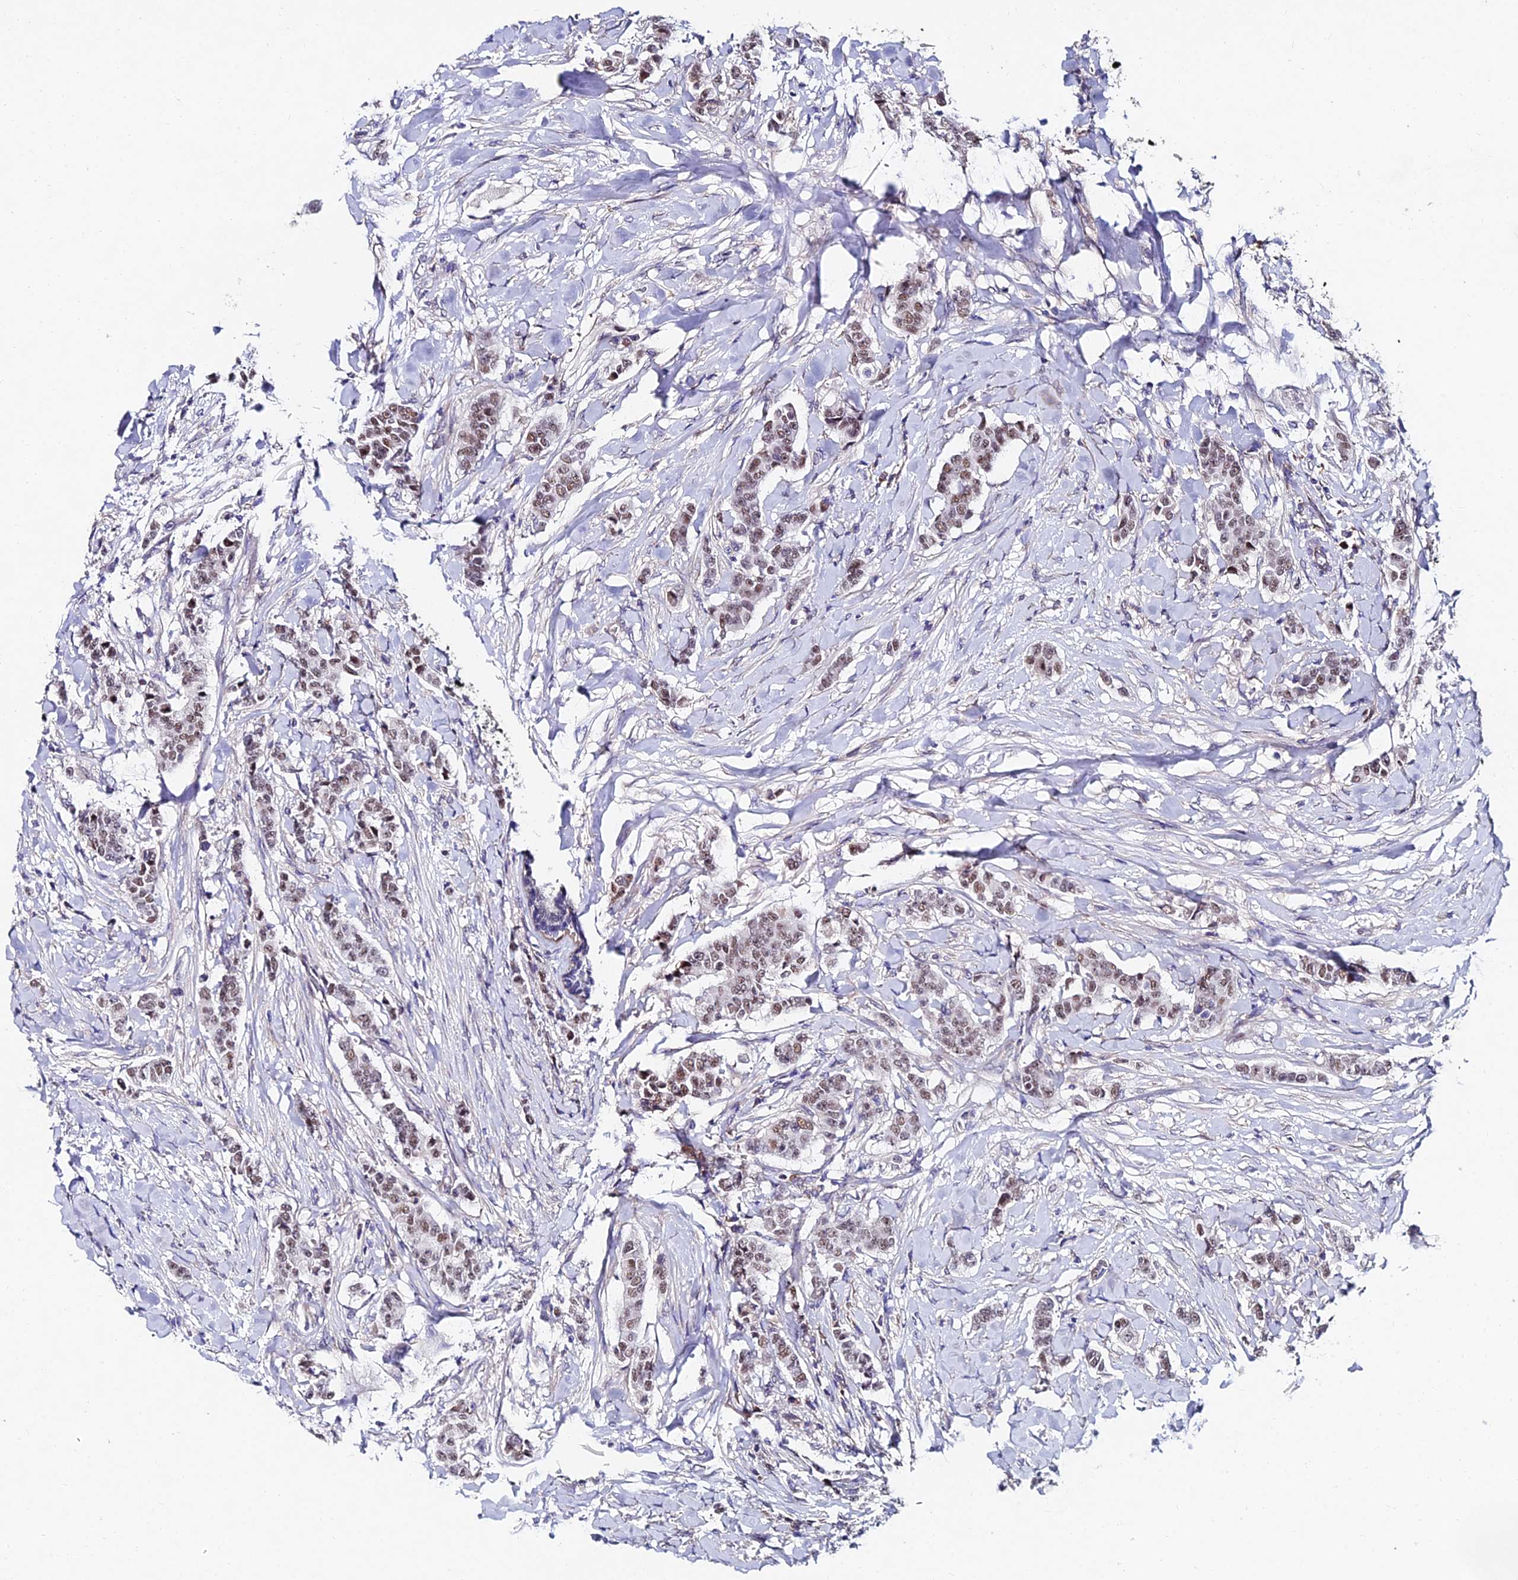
{"staining": {"intensity": "moderate", "quantity": ">75%", "location": "nuclear"}, "tissue": "breast cancer", "cell_type": "Tumor cells", "image_type": "cancer", "snomed": [{"axis": "morphology", "description": "Duct carcinoma"}, {"axis": "topography", "description": "Breast"}], "caption": "Breast infiltrating ductal carcinoma stained with a protein marker reveals moderate staining in tumor cells.", "gene": "TRIM24", "patient": {"sex": "female", "age": 40}}